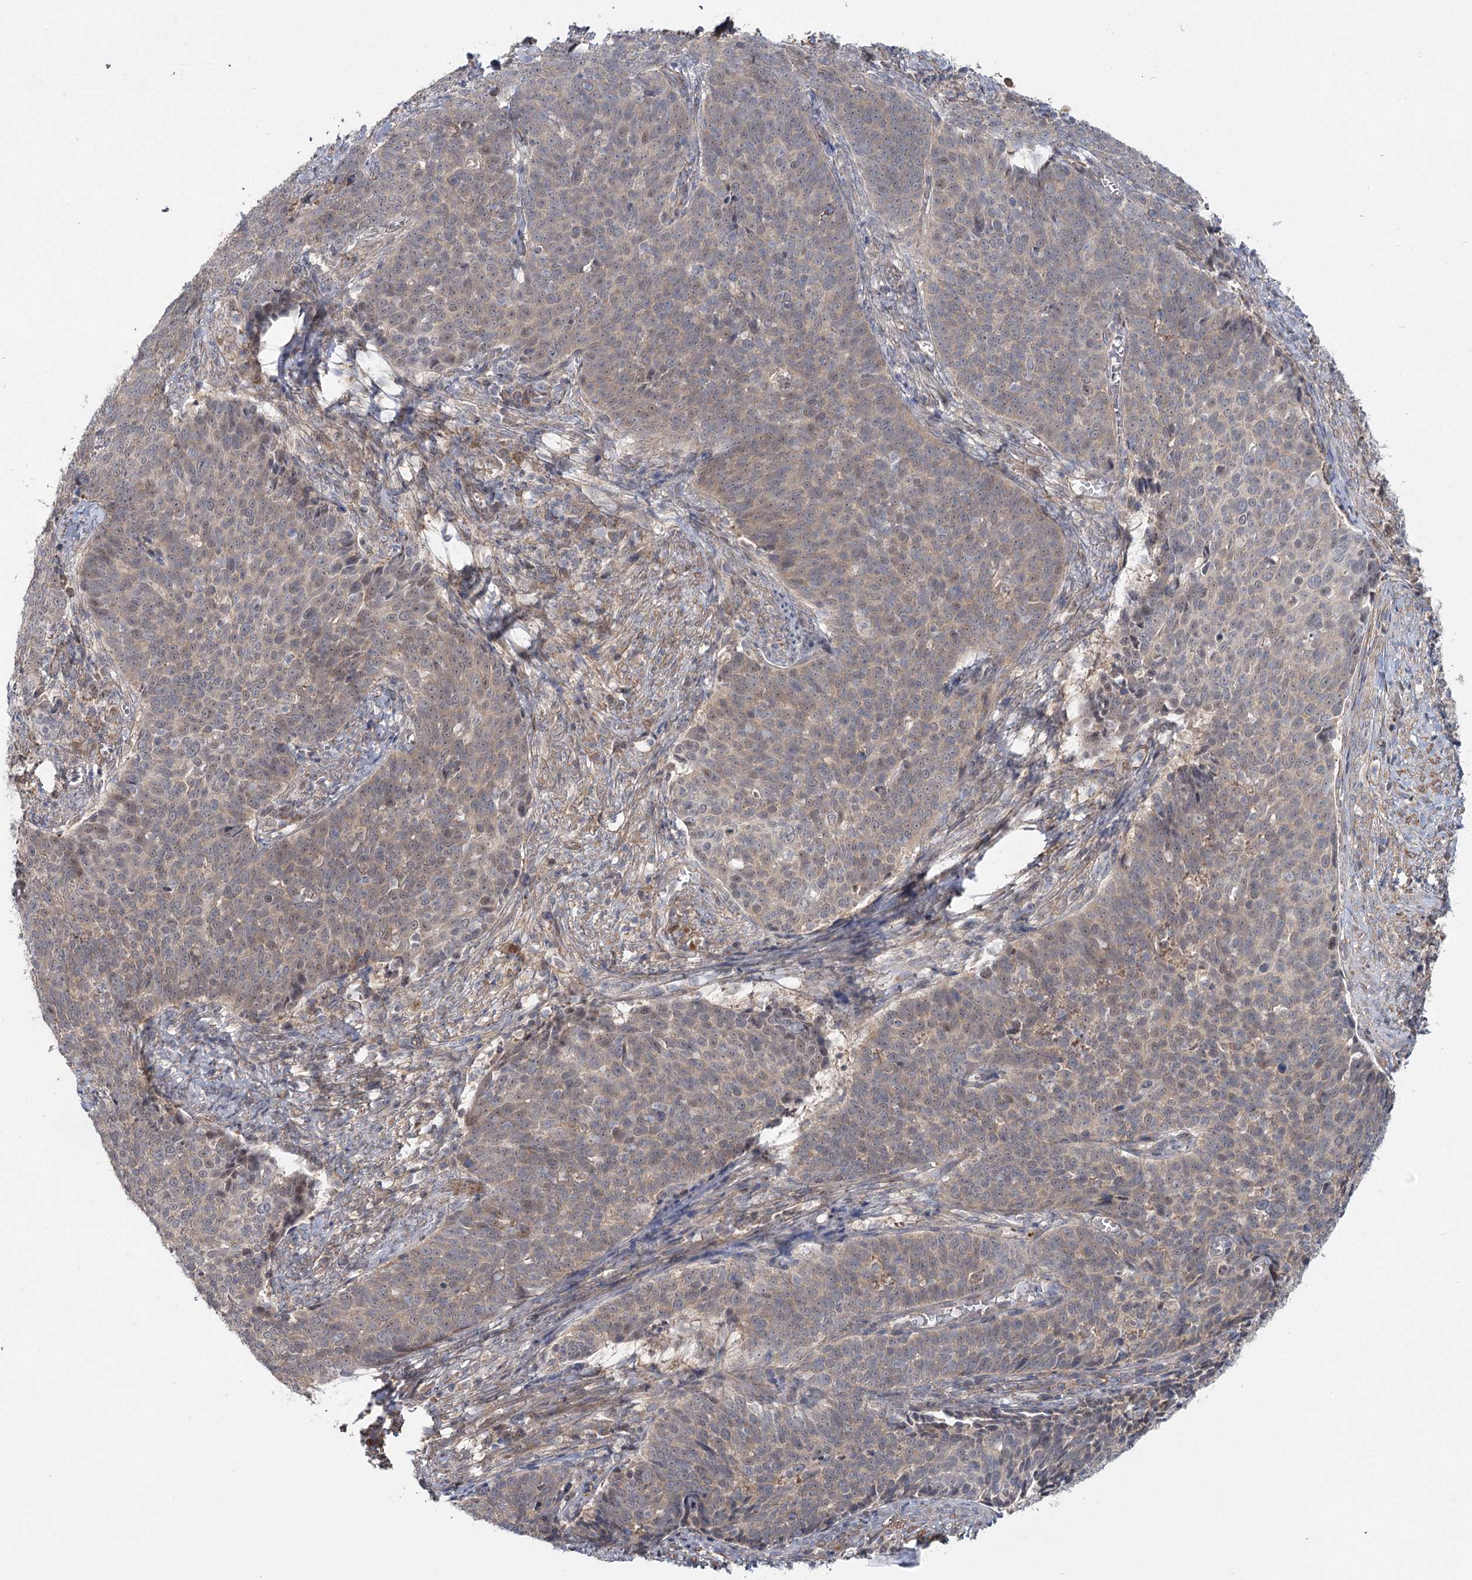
{"staining": {"intensity": "weak", "quantity": "25%-75%", "location": "cytoplasmic/membranous"}, "tissue": "cervical cancer", "cell_type": "Tumor cells", "image_type": "cancer", "snomed": [{"axis": "morphology", "description": "Squamous cell carcinoma, NOS"}, {"axis": "topography", "description": "Cervix"}], "caption": "A photomicrograph of human cervical squamous cell carcinoma stained for a protein exhibits weak cytoplasmic/membranous brown staining in tumor cells. The staining was performed using DAB to visualize the protein expression in brown, while the nuclei were stained in blue with hematoxylin (Magnification: 20x).", "gene": "TBC1D9B", "patient": {"sex": "female", "age": 39}}